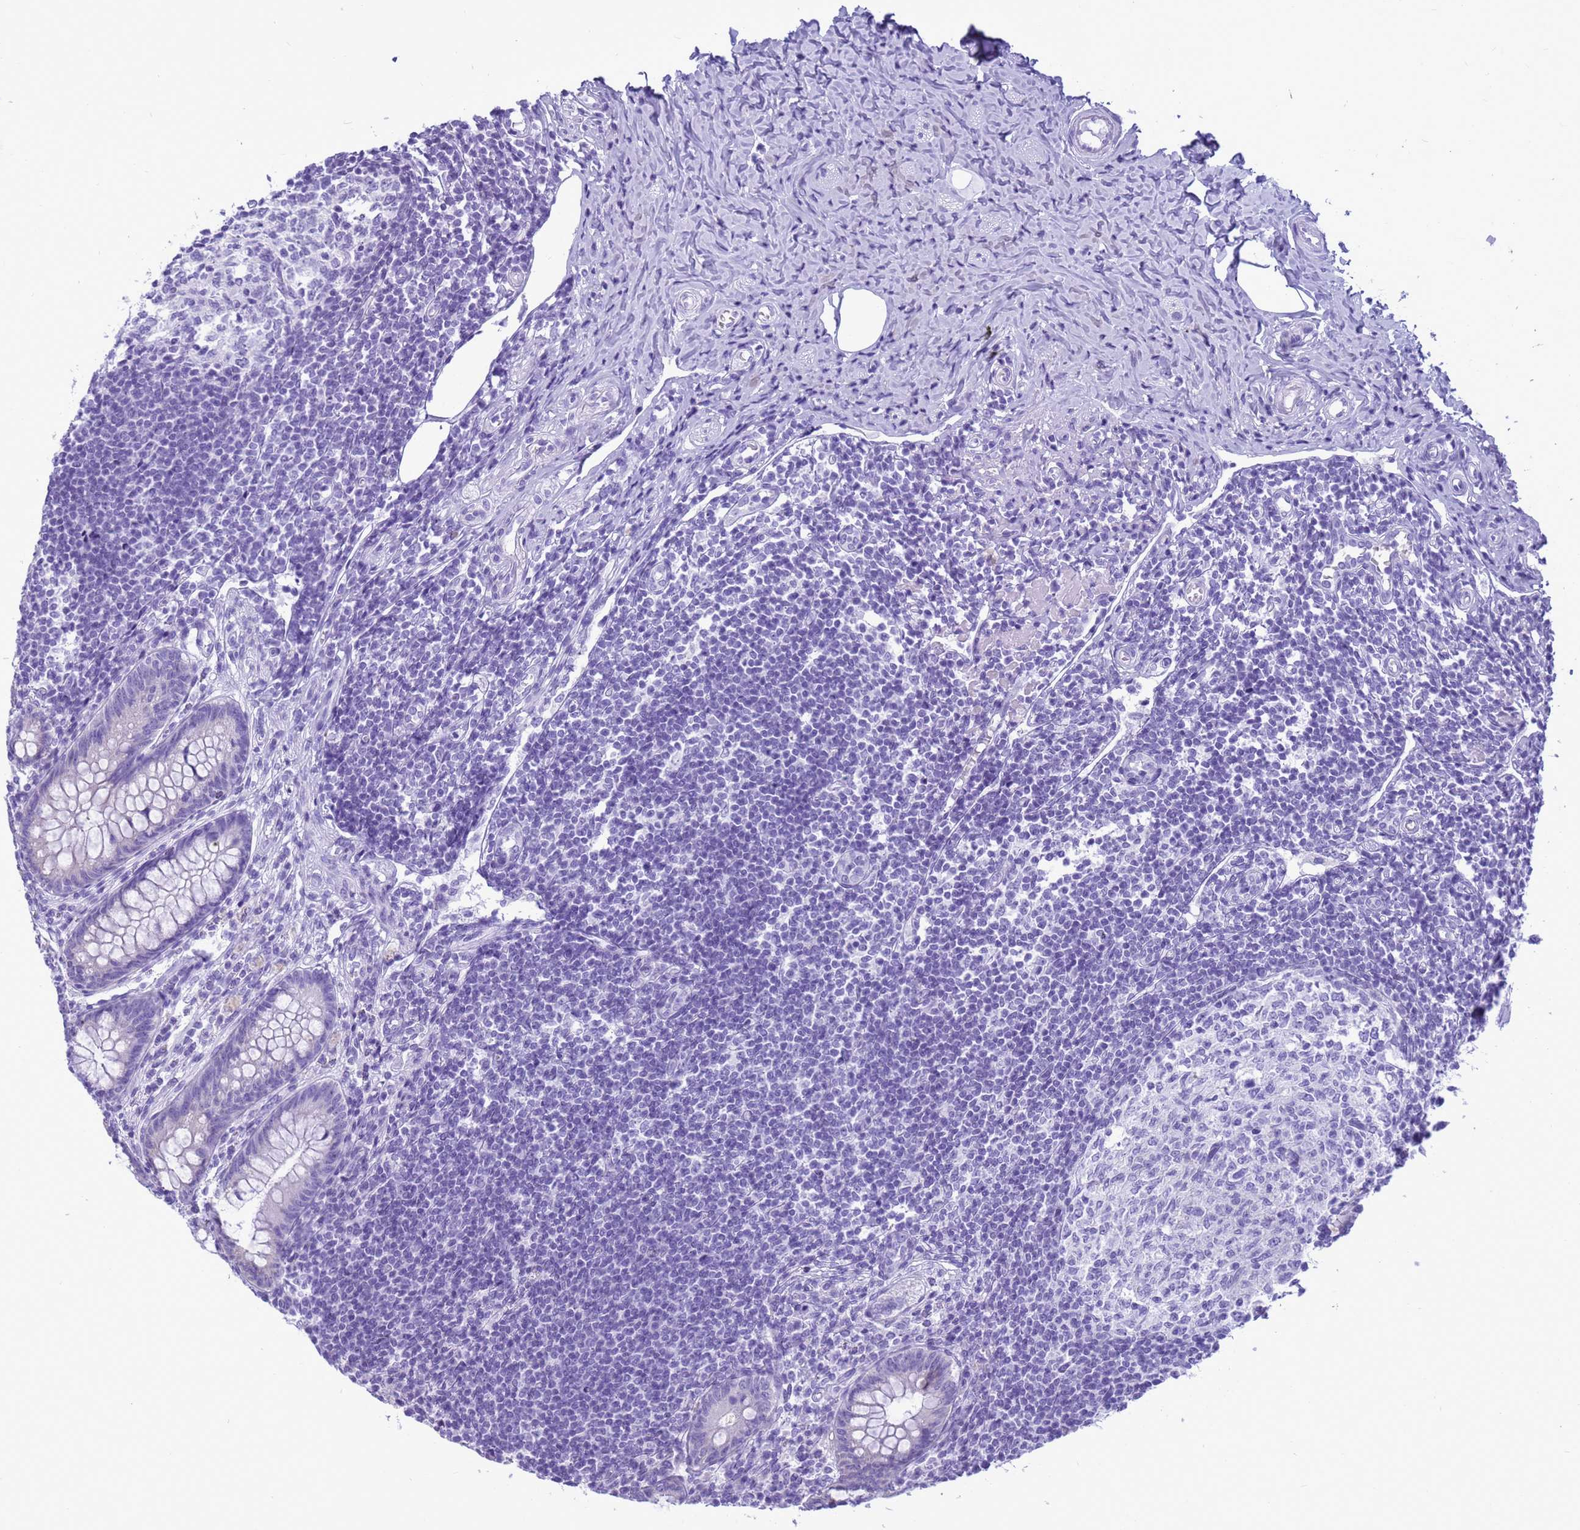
{"staining": {"intensity": "negative", "quantity": "none", "location": "none"}, "tissue": "appendix", "cell_type": "Glandular cells", "image_type": "normal", "snomed": [{"axis": "morphology", "description": "Normal tissue, NOS"}, {"axis": "topography", "description": "Appendix"}], "caption": "Appendix was stained to show a protein in brown. There is no significant positivity in glandular cells. (Brightfield microscopy of DAB (3,3'-diaminobenzidine) immunohistochemistry (IHC) at high magnification).", "gene": "STATH", "patient": {"sex": "female", "age": 33}}